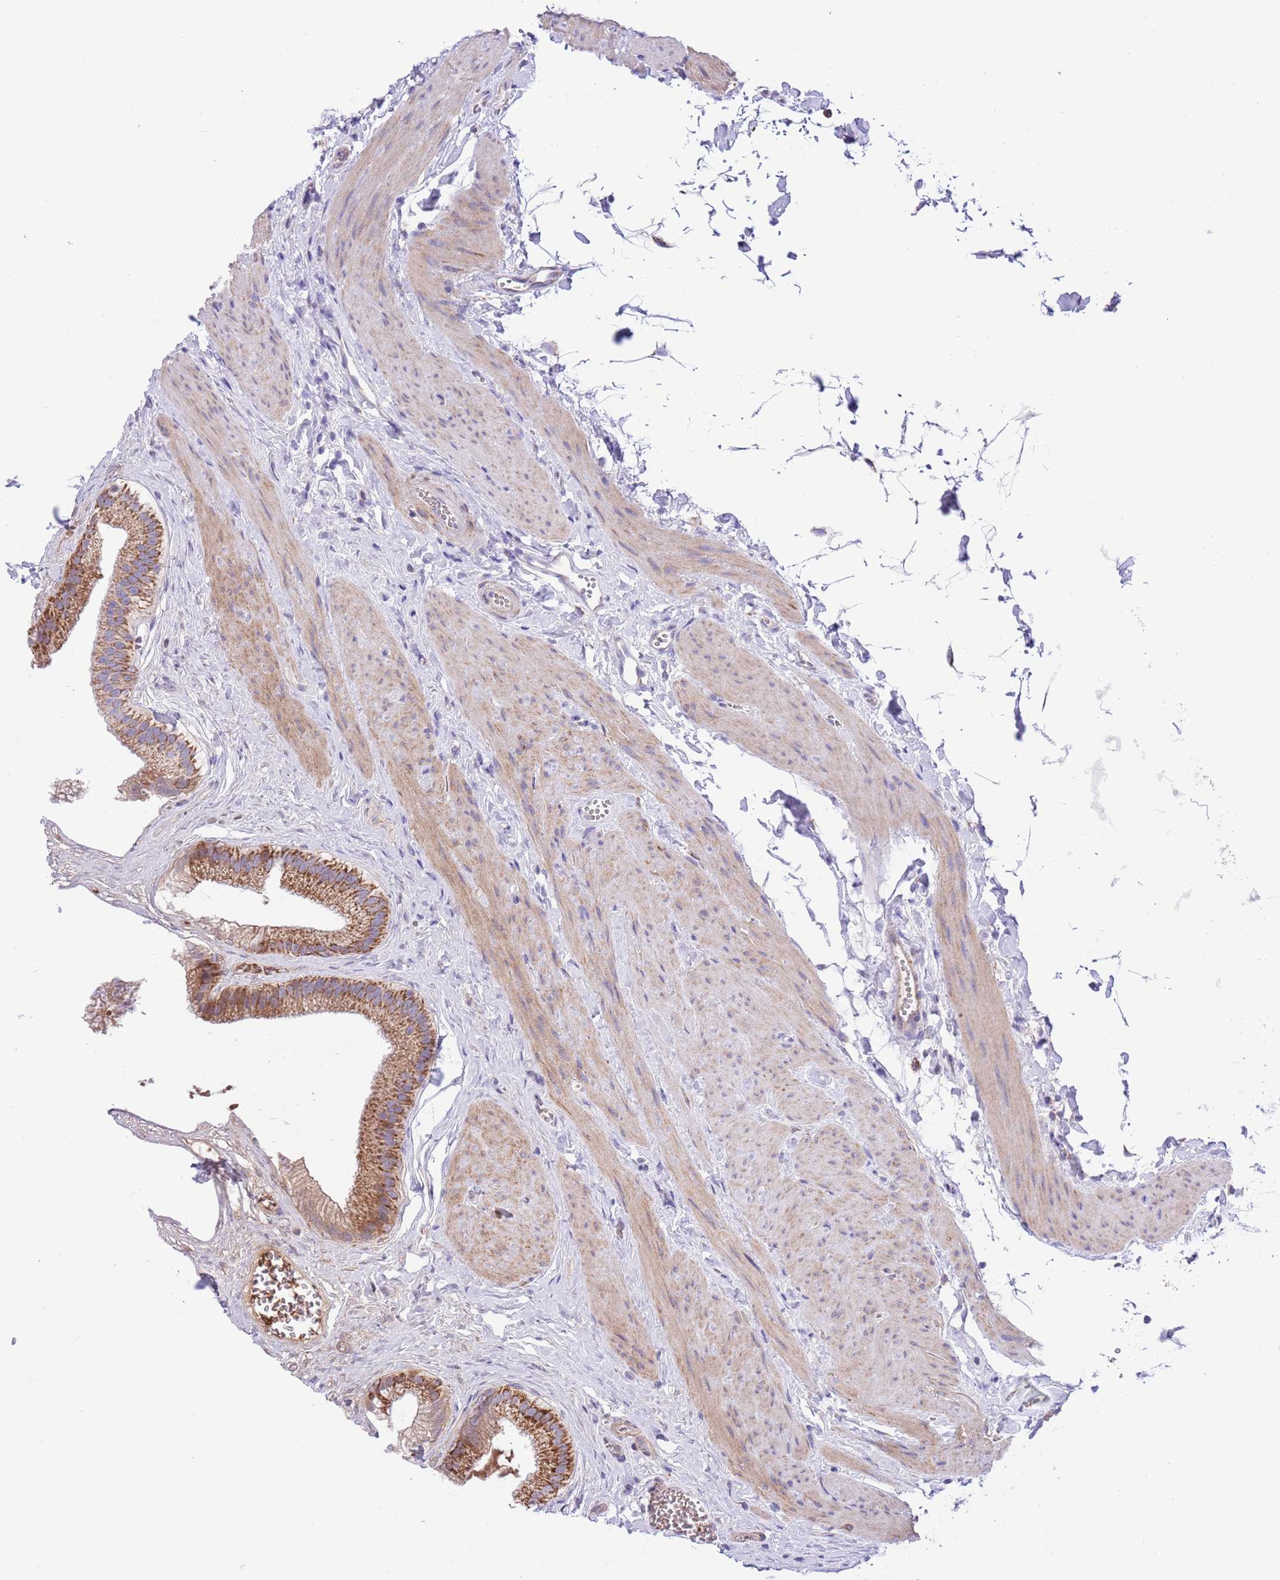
{"staining": {"intensity": "strong", "quantity": ">75%", "location": "cytoplasmic/membranous"}, "tissue": "gallbladder", "cell_type": "Glandular cells", "image_type": "normal", "snomed": [{"axis": "morphology", "description": "Normal tissue, NOS"}, {"axis": "topography", "description": "Gallbladder"}], "caption": "Immunohistochemical staining of unremarkable human gallbladder exhibits strong cytoplasmic/membranous protein expression in about >75% of glandular cells.", "gene": "SS18L2", "patient": {"sex": "female", "age": 54}}